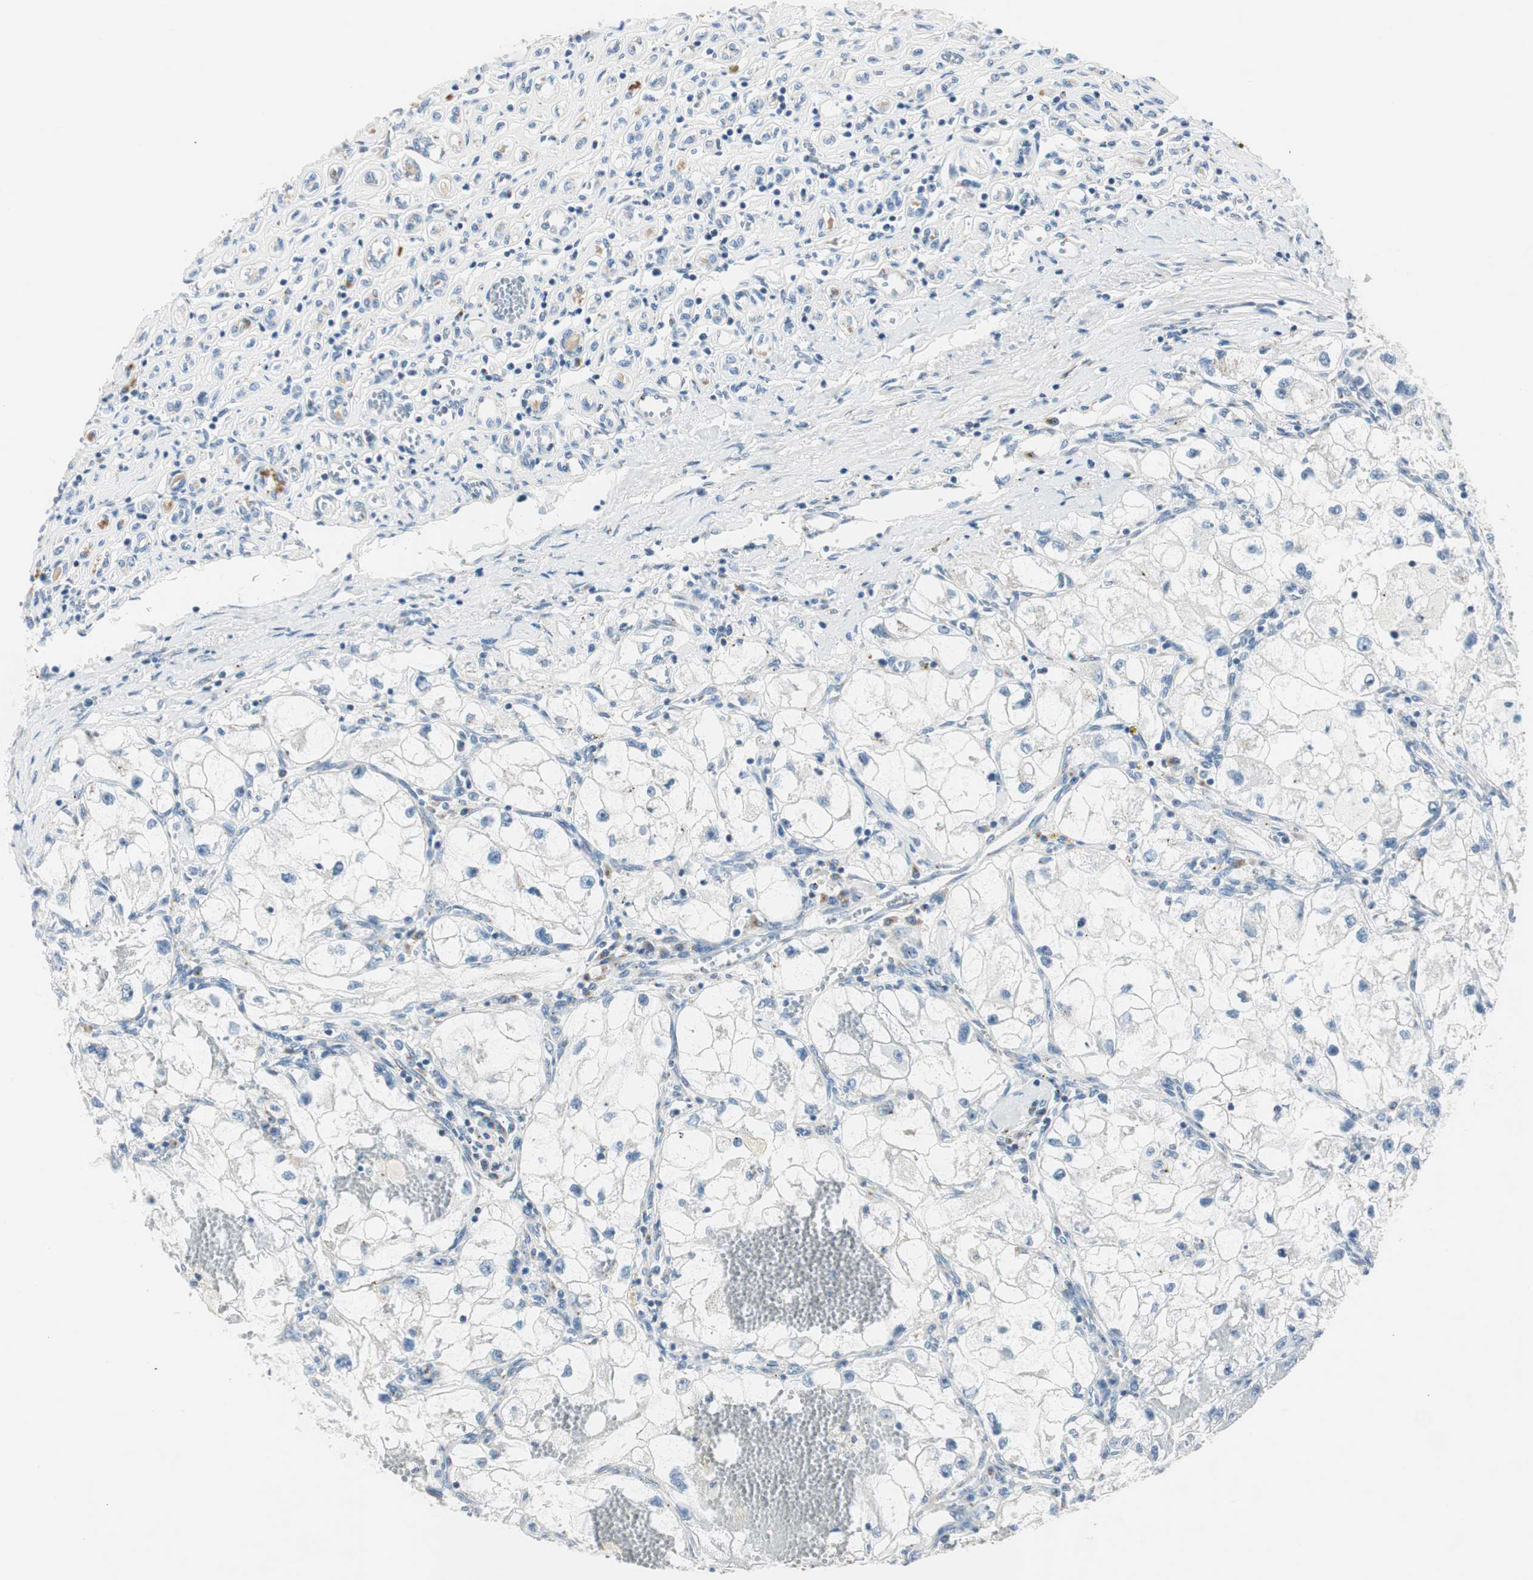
{"staining": {"intensity": "negative", "quantity": "none", "location": "none"}, "tissue": "renal cancer", "cell_type": "Tumor cells", "image_type": "cancer", "snomed": [{"axis": "morphology", "description": "Adenocarcinoma, NOS"}, {"axis": "topography", "description": "Kidney"}], "caption": "This is an immunohistochemistry photomicrograph of renal adenocarcinoma. There is no expression in tumor cells.", "gene": "TMF1", "patient": {"sex": "female", "age": 70}}